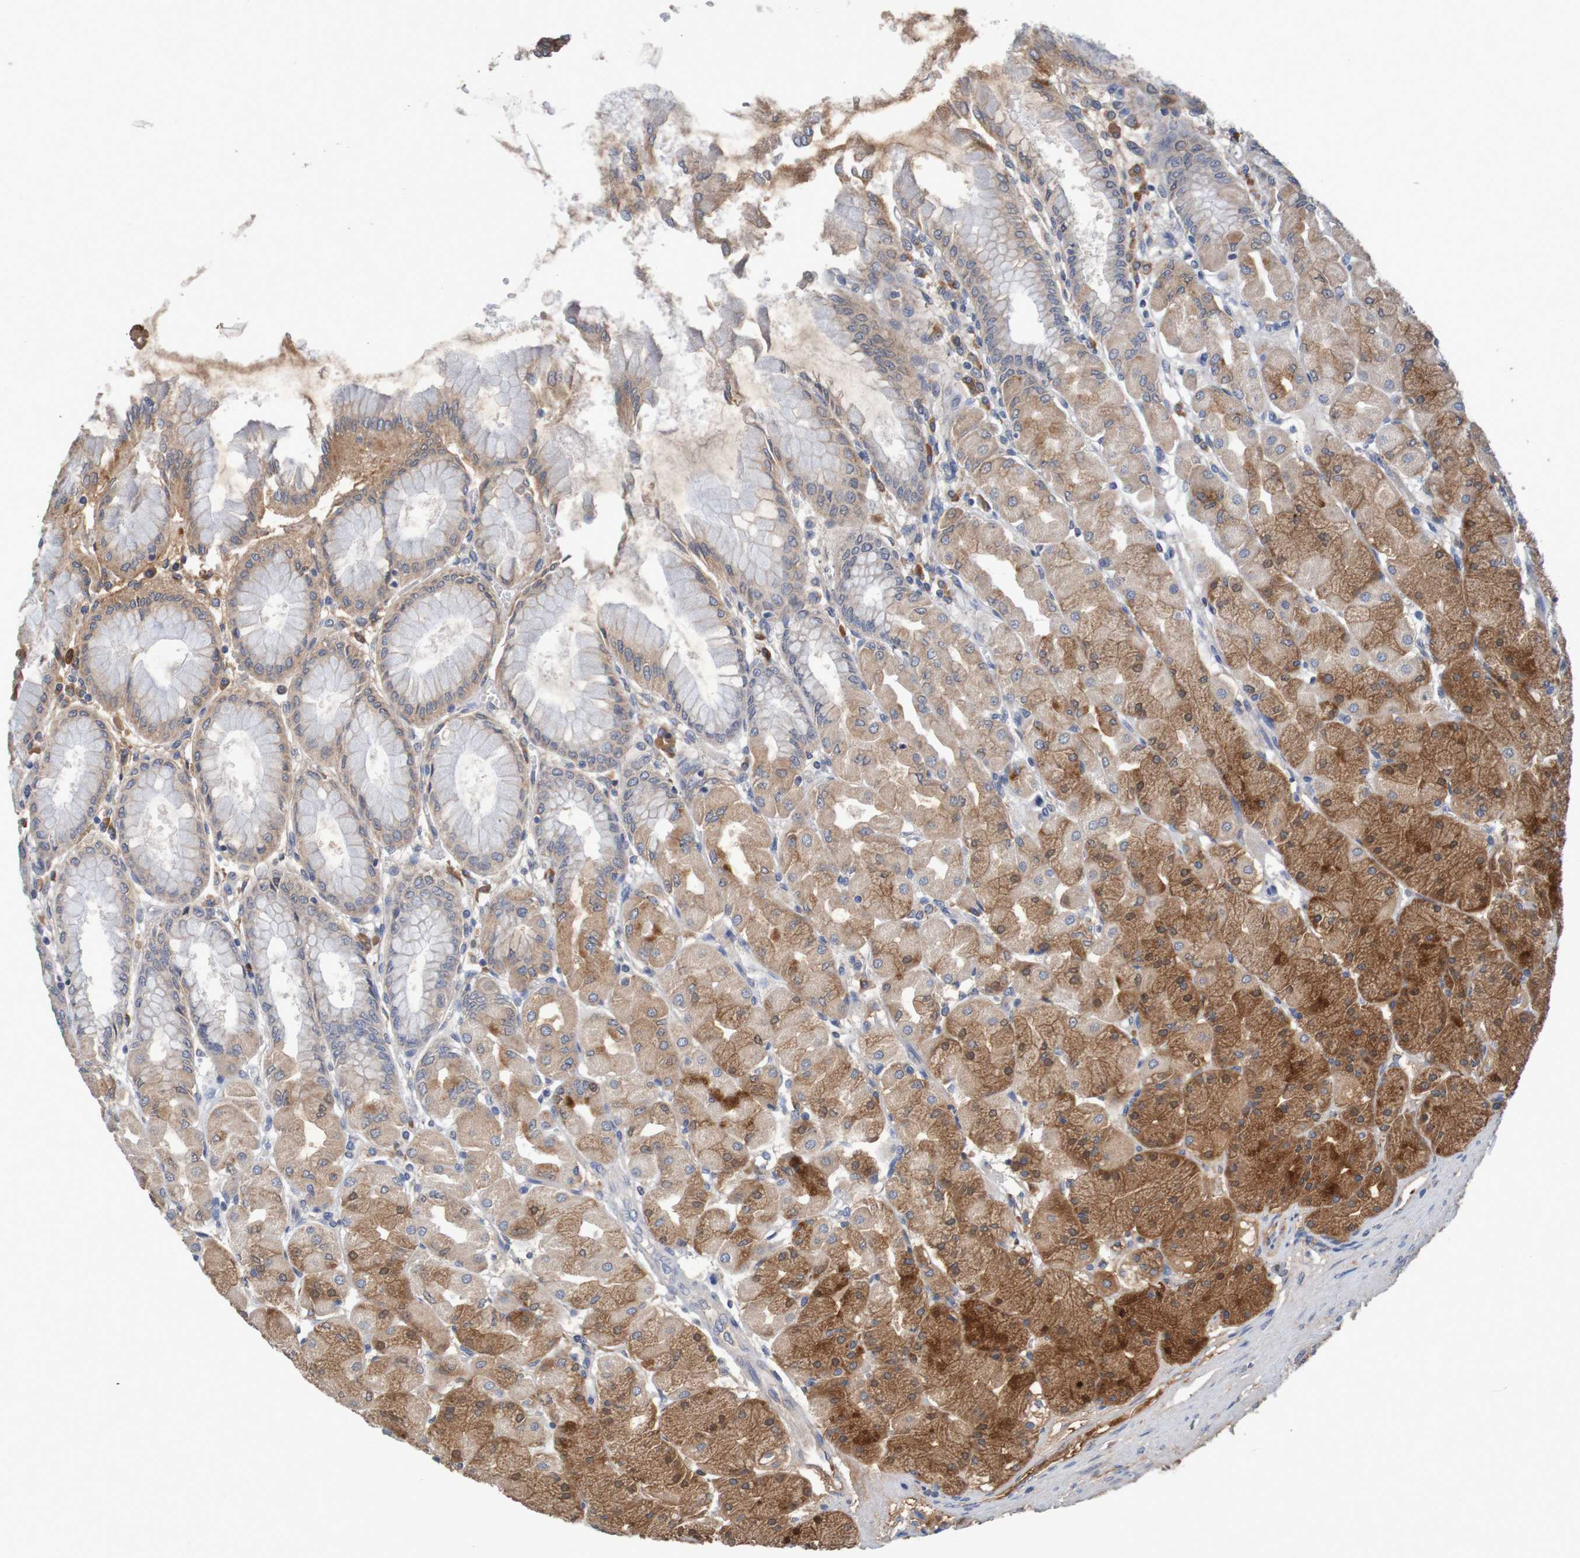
{"staining": {"intensity": "moderate", "quantity": ">75%", "location": "cytoplasmic/membranous"}, "tissue": "stomach", "cell_type": "Glandular cells", "image_type": "normal", "snomed": [{"axis": "morphology", "description": "Normal tissue, NOS"}, {"axis": "topography", "description": "Stomach, upper"}], "caption": "A photomicrograph showing moderate cytoplasmic/membranous positivity in about >75% of glandular cells in normal stomach, as visualized by brown immunohistochemical staining.", "gene": "LTA", "patient": {"sex": "female", "age": 56}}